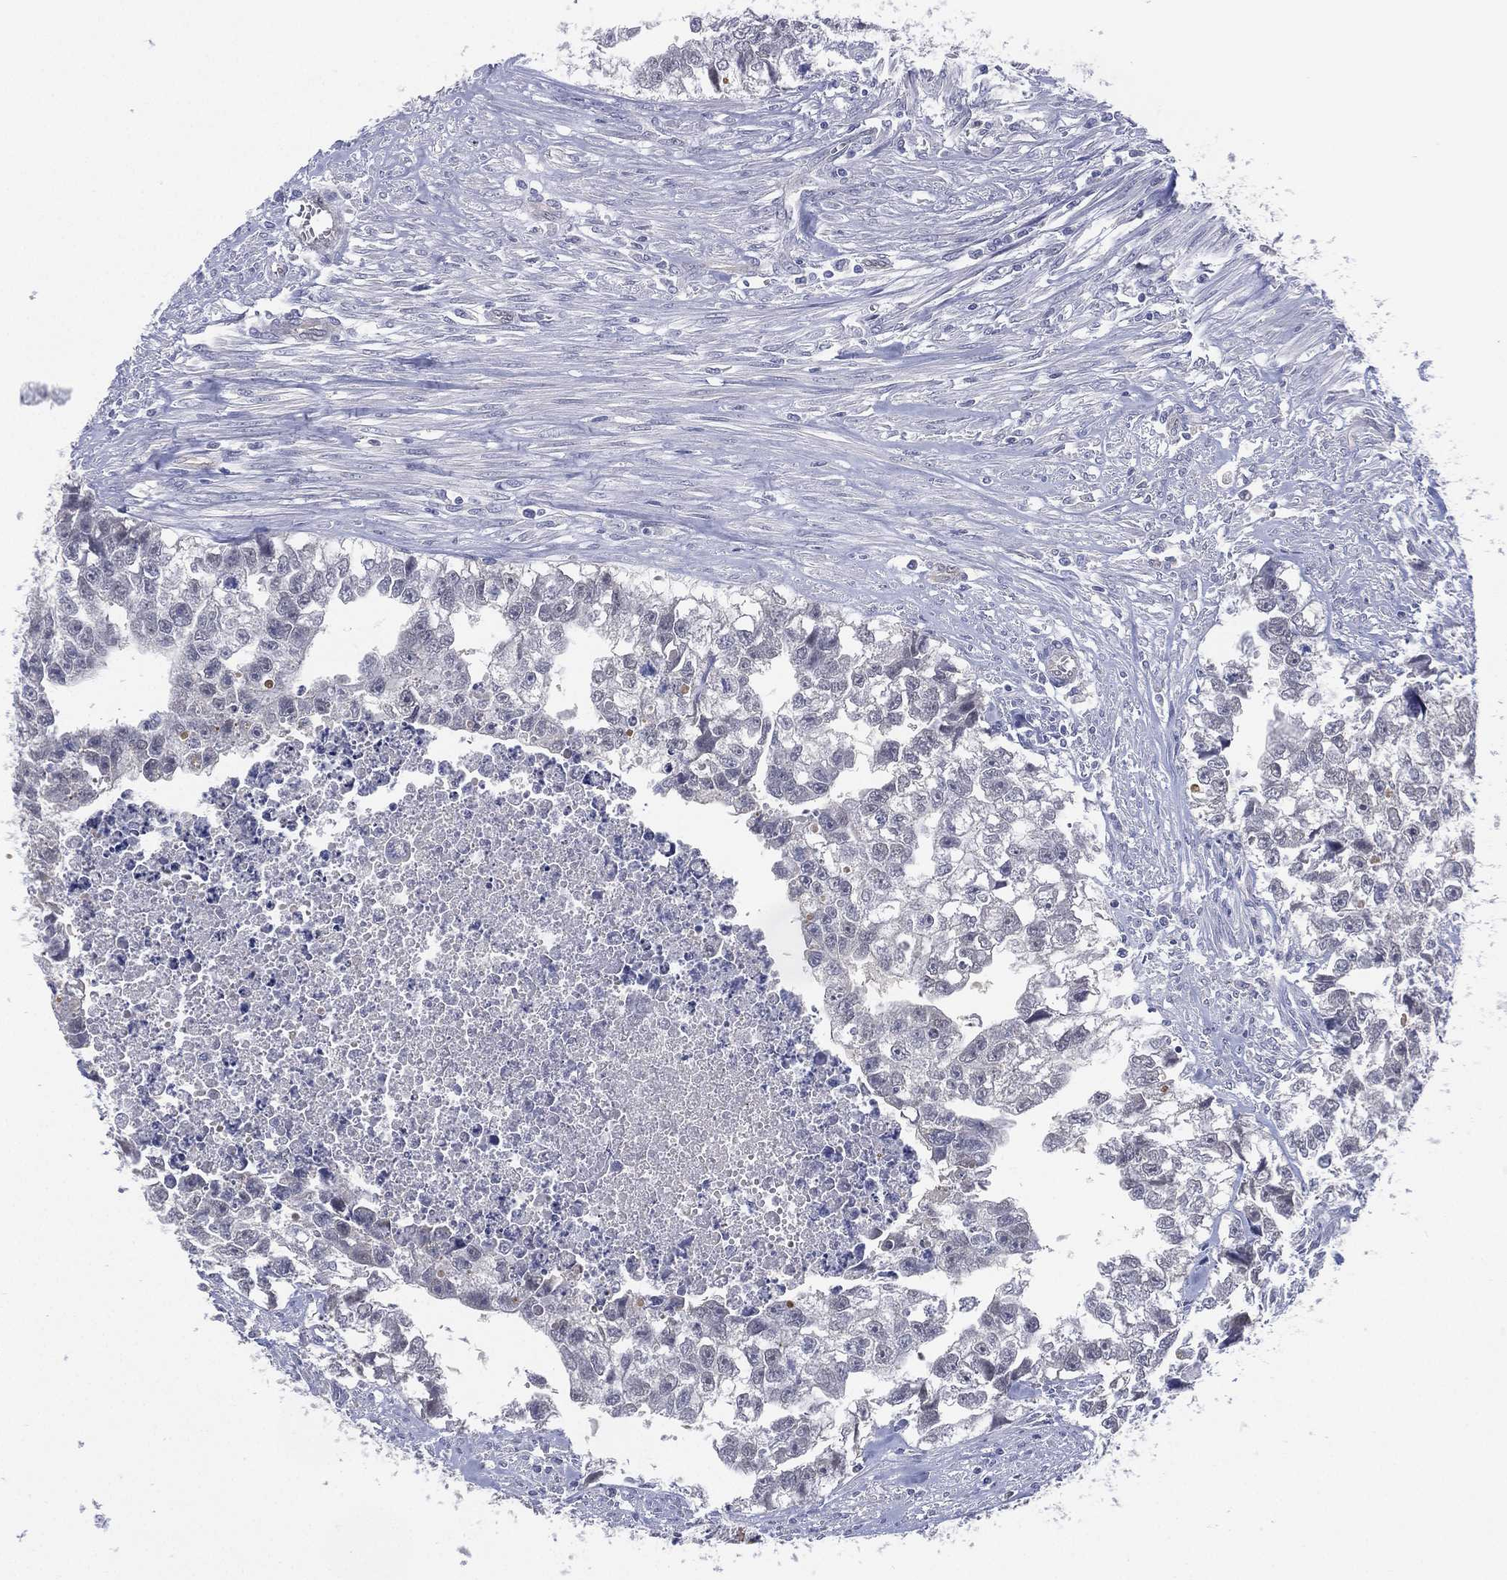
{"staining": {"intensity": "negative", "quantity": "none", "location": "none"}, "tissue": "testis cancer", "cell_type": "Tumor cells", "image_type": "cancer", "snomed": [{"axis": "morphology", "description": "Carcinoma, Embryonal, NOS"}, {"axis": "morphology", "description": "Teratoma, malignant, NOS"}, {"axis": "topography", "description": "Testis"}], "caption": "Histopathology image shows no protein positivity in tumor cells of testis embryonal carcinoma tissue.", "gene": "DDAH1", "patient": {"sex": "male", "age": 44}}